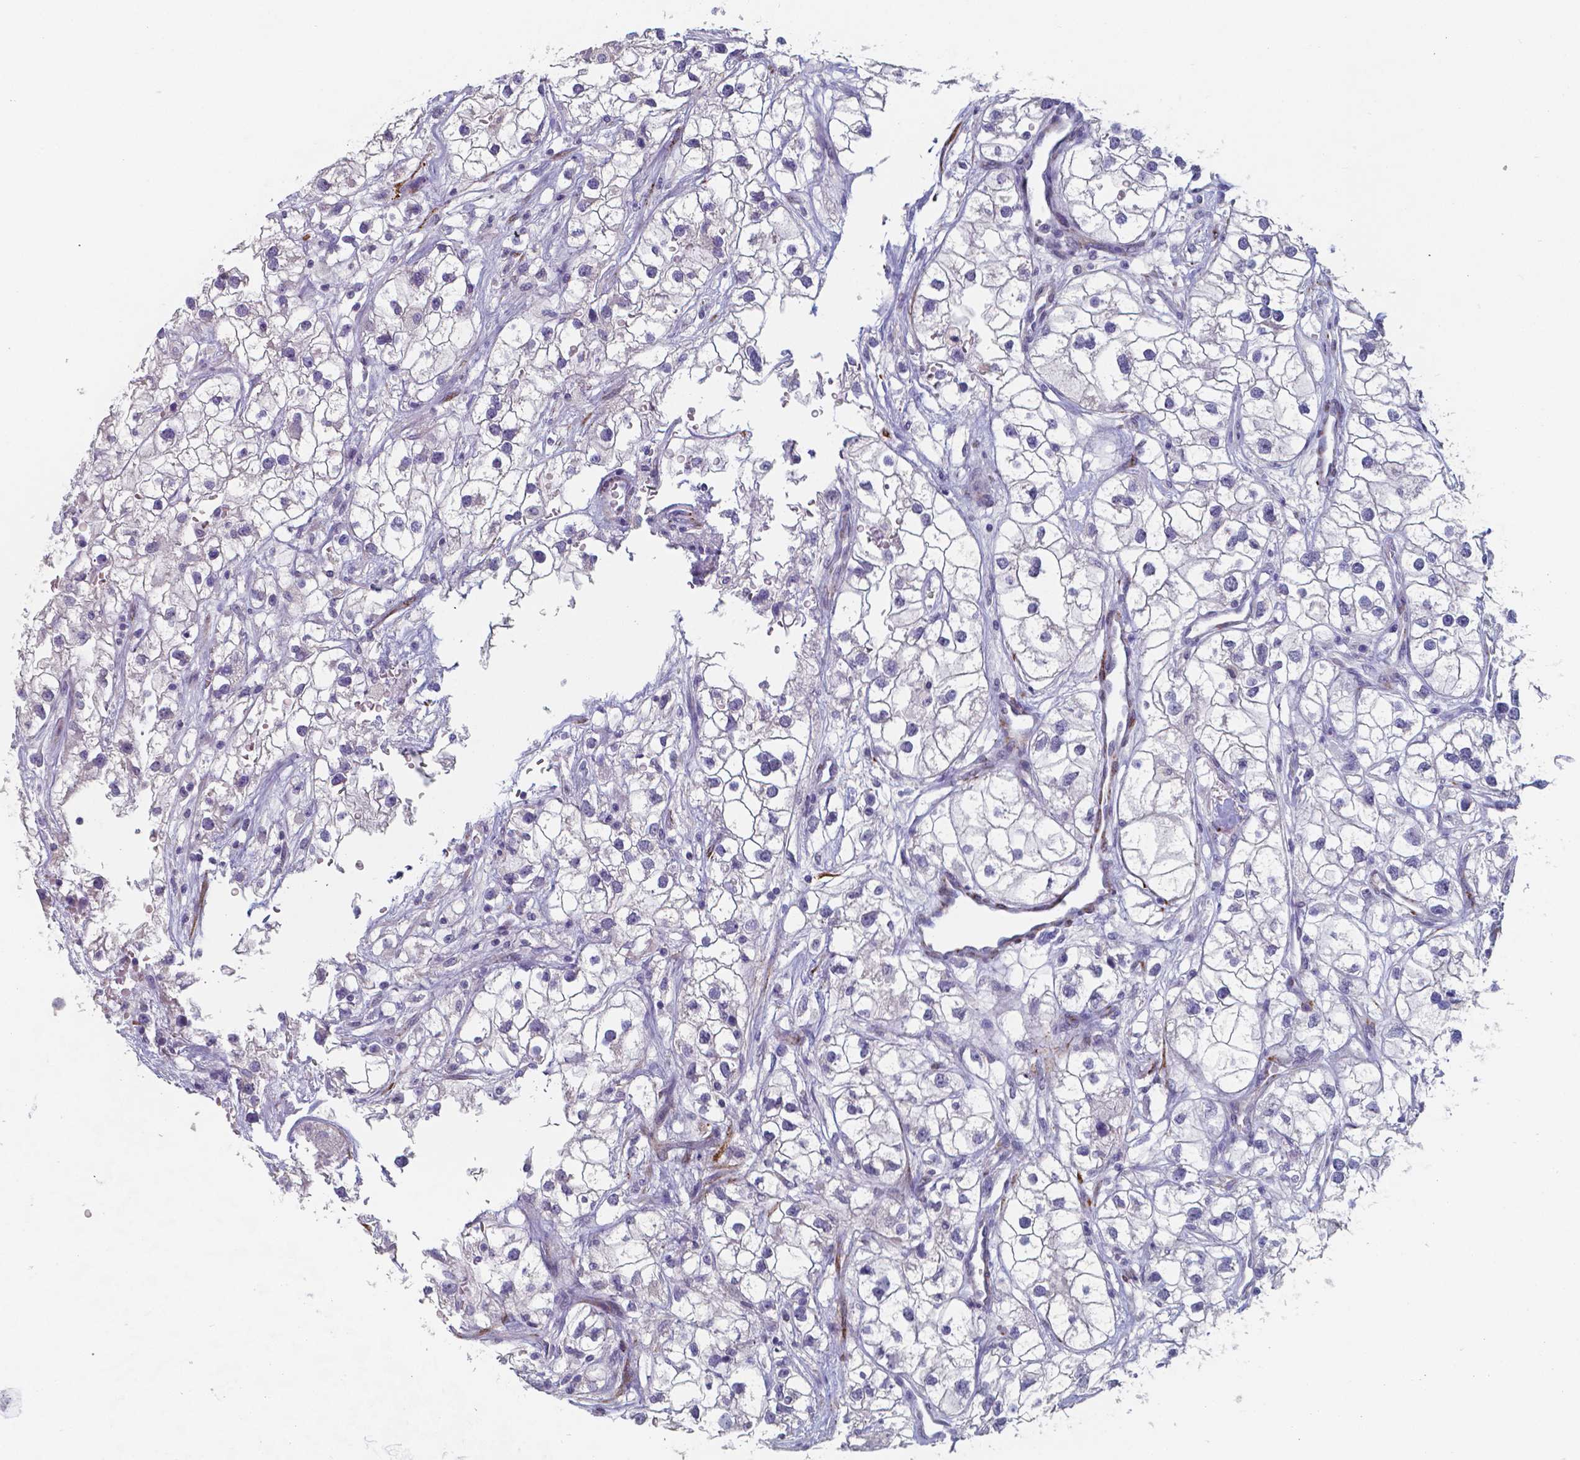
{"staining": {"intensity": "negative", "quantity": "none", "location": "none"}, "tissue": "renal cancer", "cell_type": "Tumor cells", "image_type": "cancer", "snomed": [{"axis": "morphology", "description": "Adenocarcinoma, NOS"}, {"axis": "topography", "description": "Kidney"}], "caption": "Immunohistochemical staining of adenocarcinoma (renal) shows no significant expression in tumor cells.", "gene": "PLA2R1", "patient": {"sex": "male", "age": 59}}